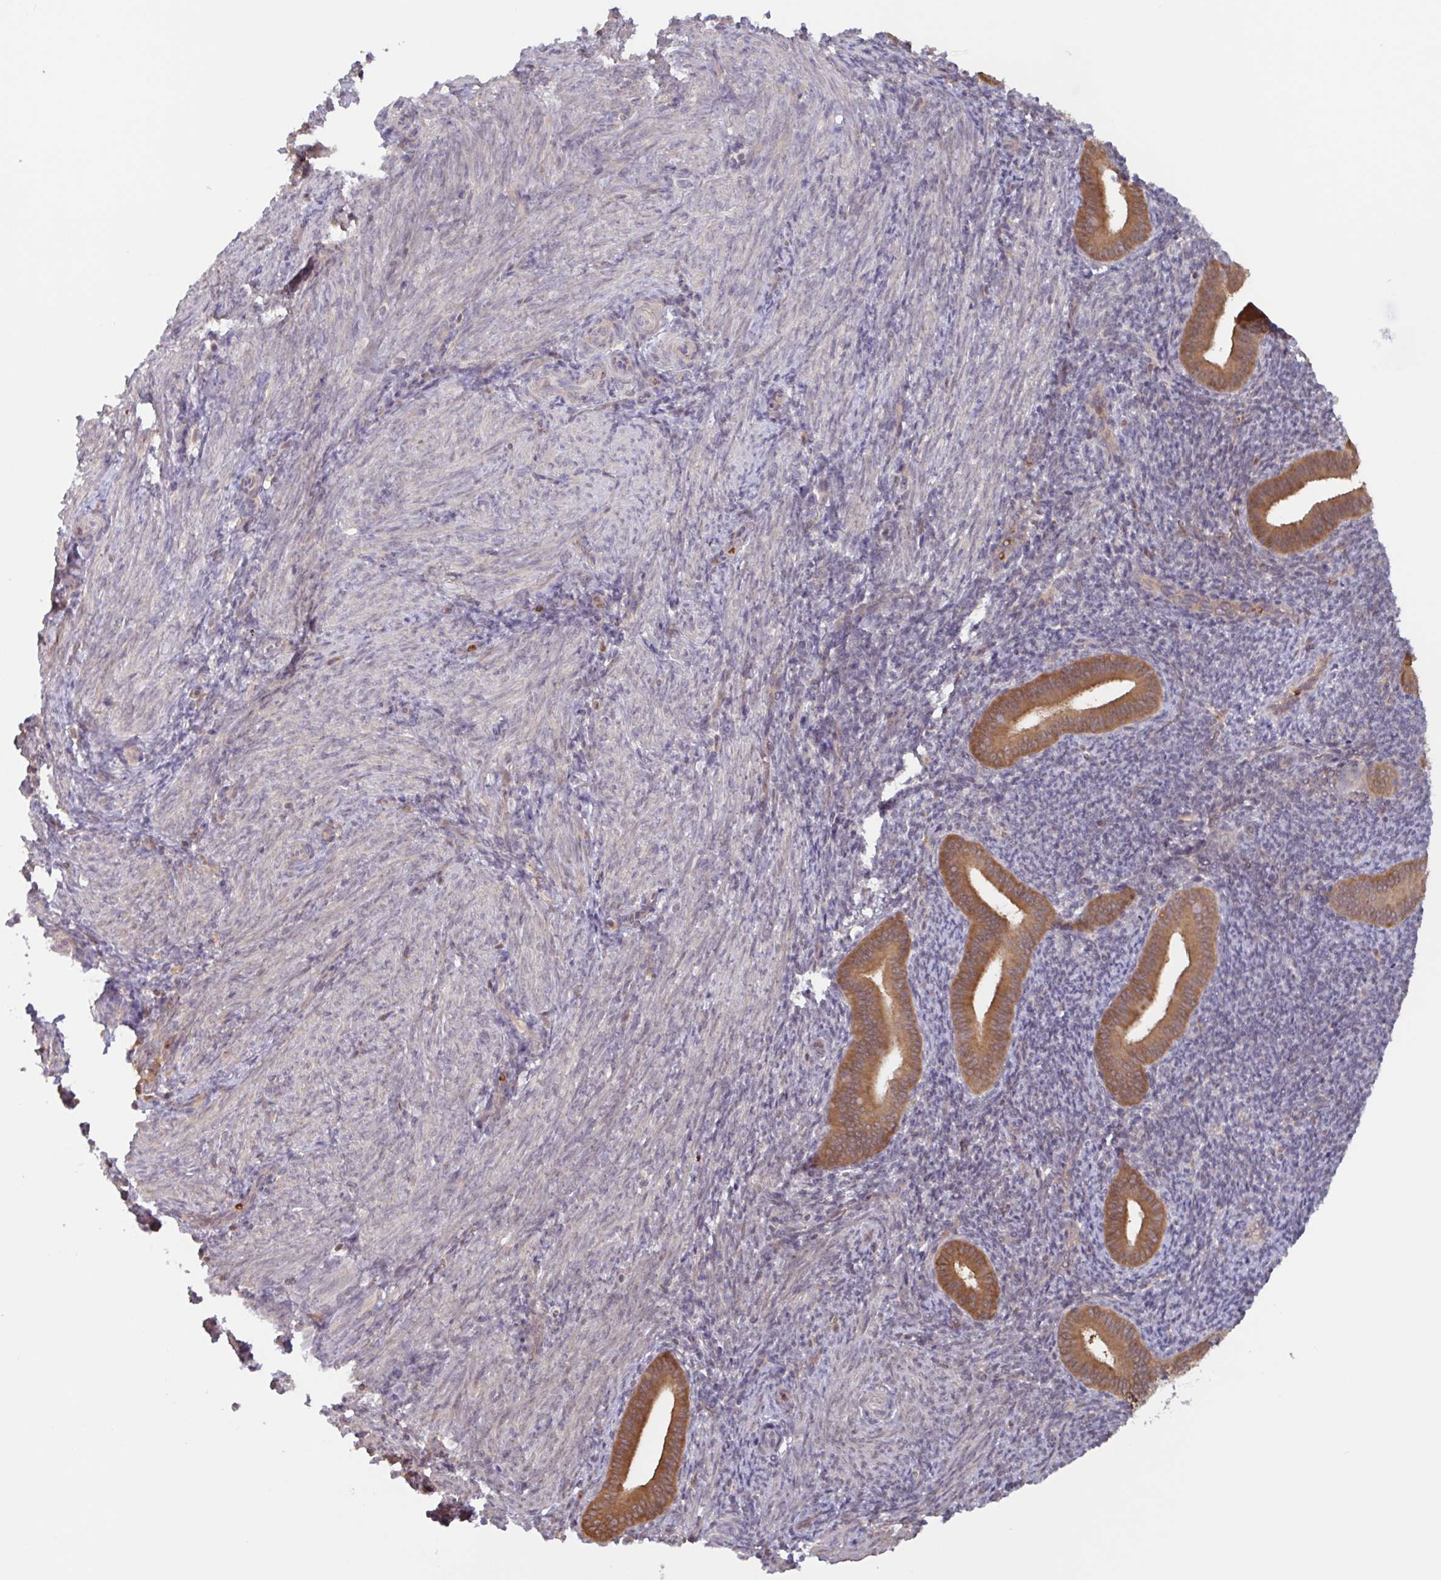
{"staining": {"intensity": "negative", "quantity": "none", "location": "none"}, "tissue": "endometrium", "cell_type": "Cells in endometrial stroma", "image_type": "normal", "snomed": [{"axis": "morphology", "description": "Normal tissue, NOS"}, {"axis": "topography", "description": "Endometrium"}], "caption": "Immunohistochemistry (IHC) photomicrograph of normal endometrium: endometrium stained with DAB shows no significant protein expression in cells in endometrial stroma. (Stains: DAB immunohistochemistry (IHC) with hematoxylin counter stain, Microscopy: brightfield microscopy at high magnification).", "gene": "OTOP2", "patient": {"sex": "female", "age": 25}}